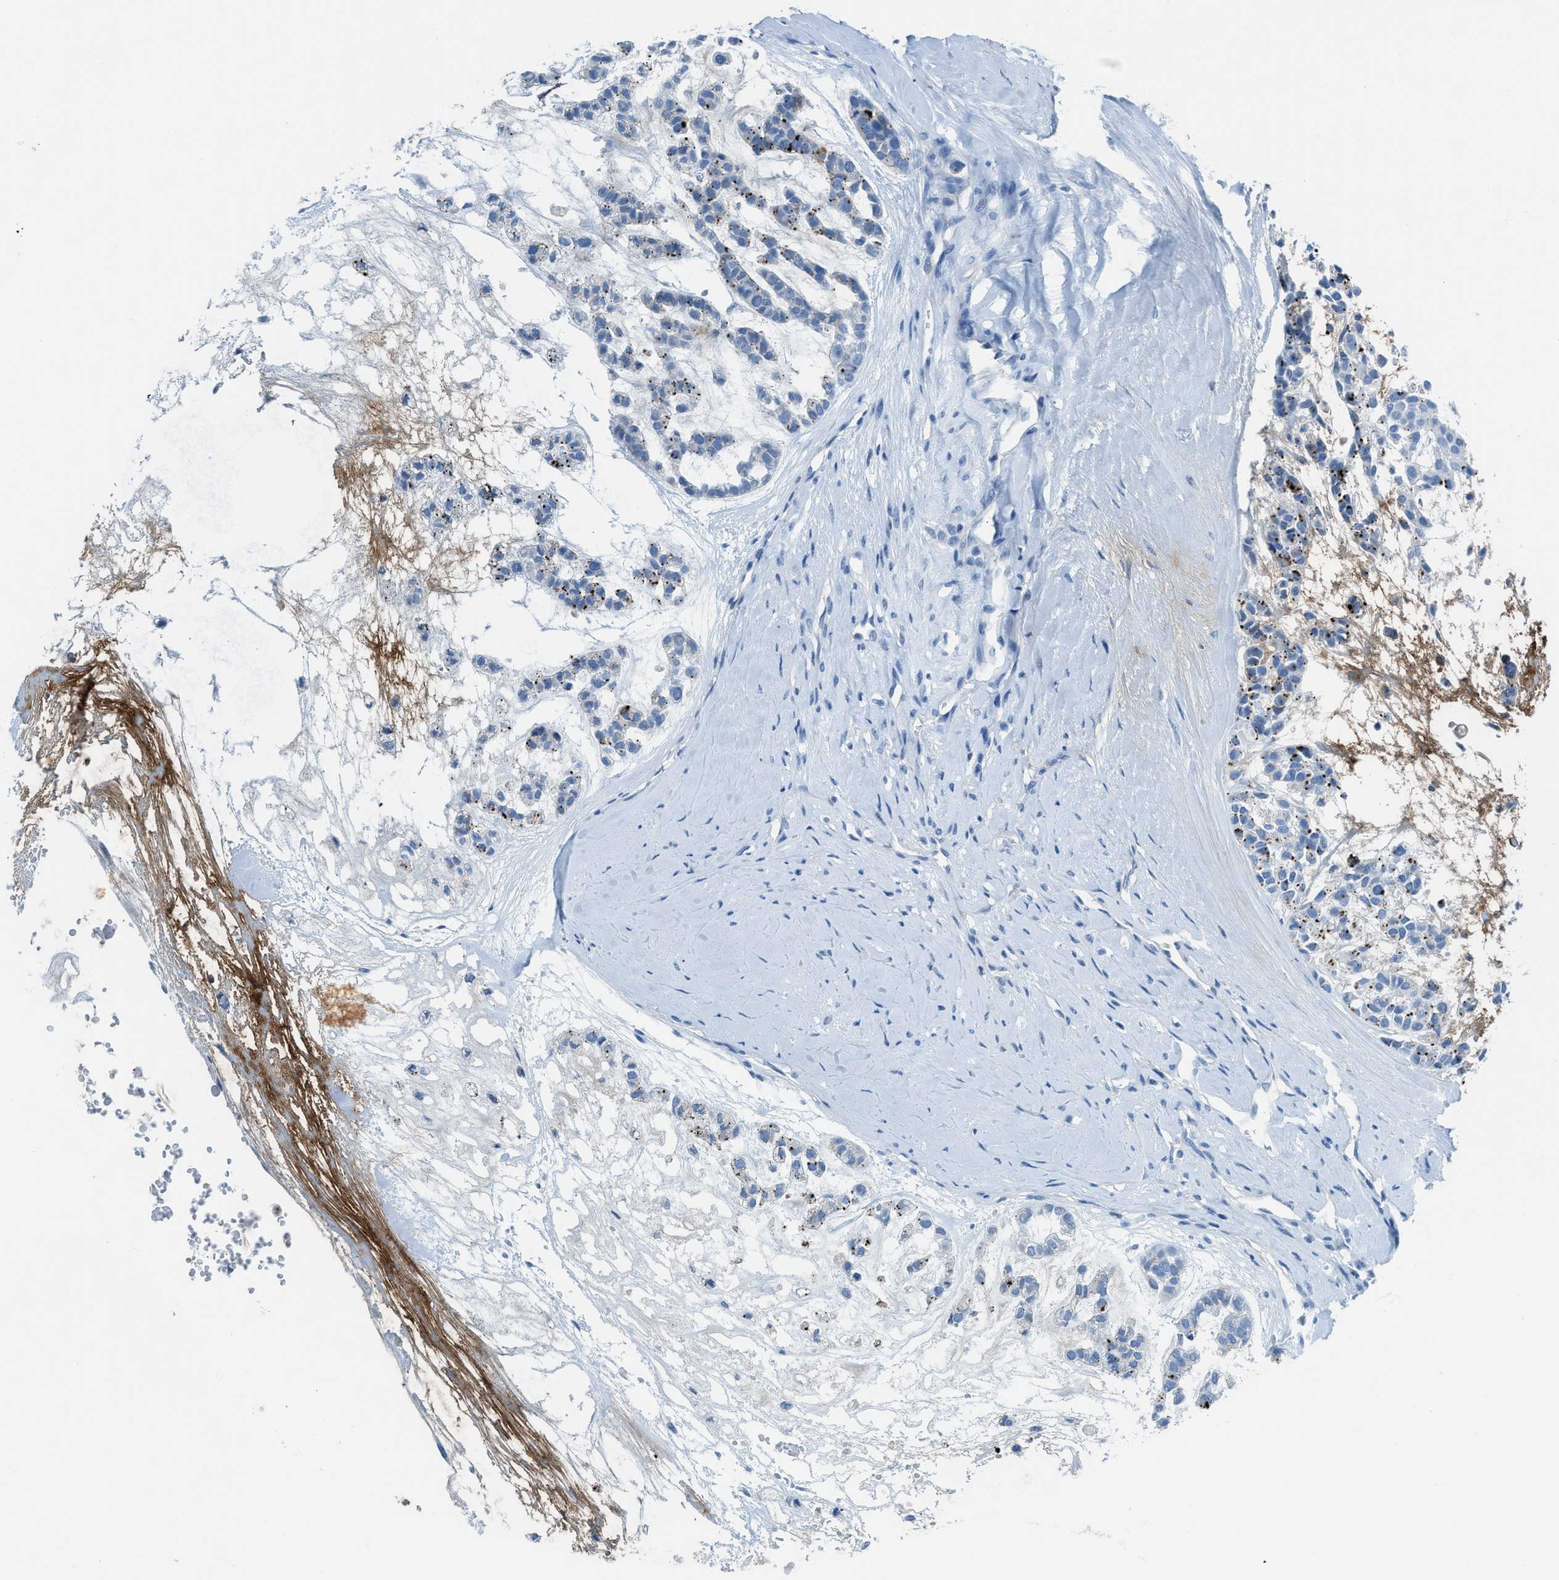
{"staining": {"intensity": "moderate", "quantity": "<25%", "location": "cytoplasmic/membranous"}, "tissue": "head and neck cancer", "cell_type": "Tumor cells", "image_type": "cancer", "snomed": [{"axis": "morphology", "description": "Adenocarcinoma, NOS"}, {"axis": "morphology", "description": "Adenoma, NOS"}, {"axis": "topography", "description": "Head-Neck"}], "caption": "High-magnification brightfield microscopy of adenoma (head and neck) stained with DAB (brown) and counterstained with hematoxylin (blue). tumor cells exhibit moderate cytoplasmic/membranous expression is appreciated in about<25% of cells.", "gene": "ACAN", "patient": {"sex": "female", "age": 55}}